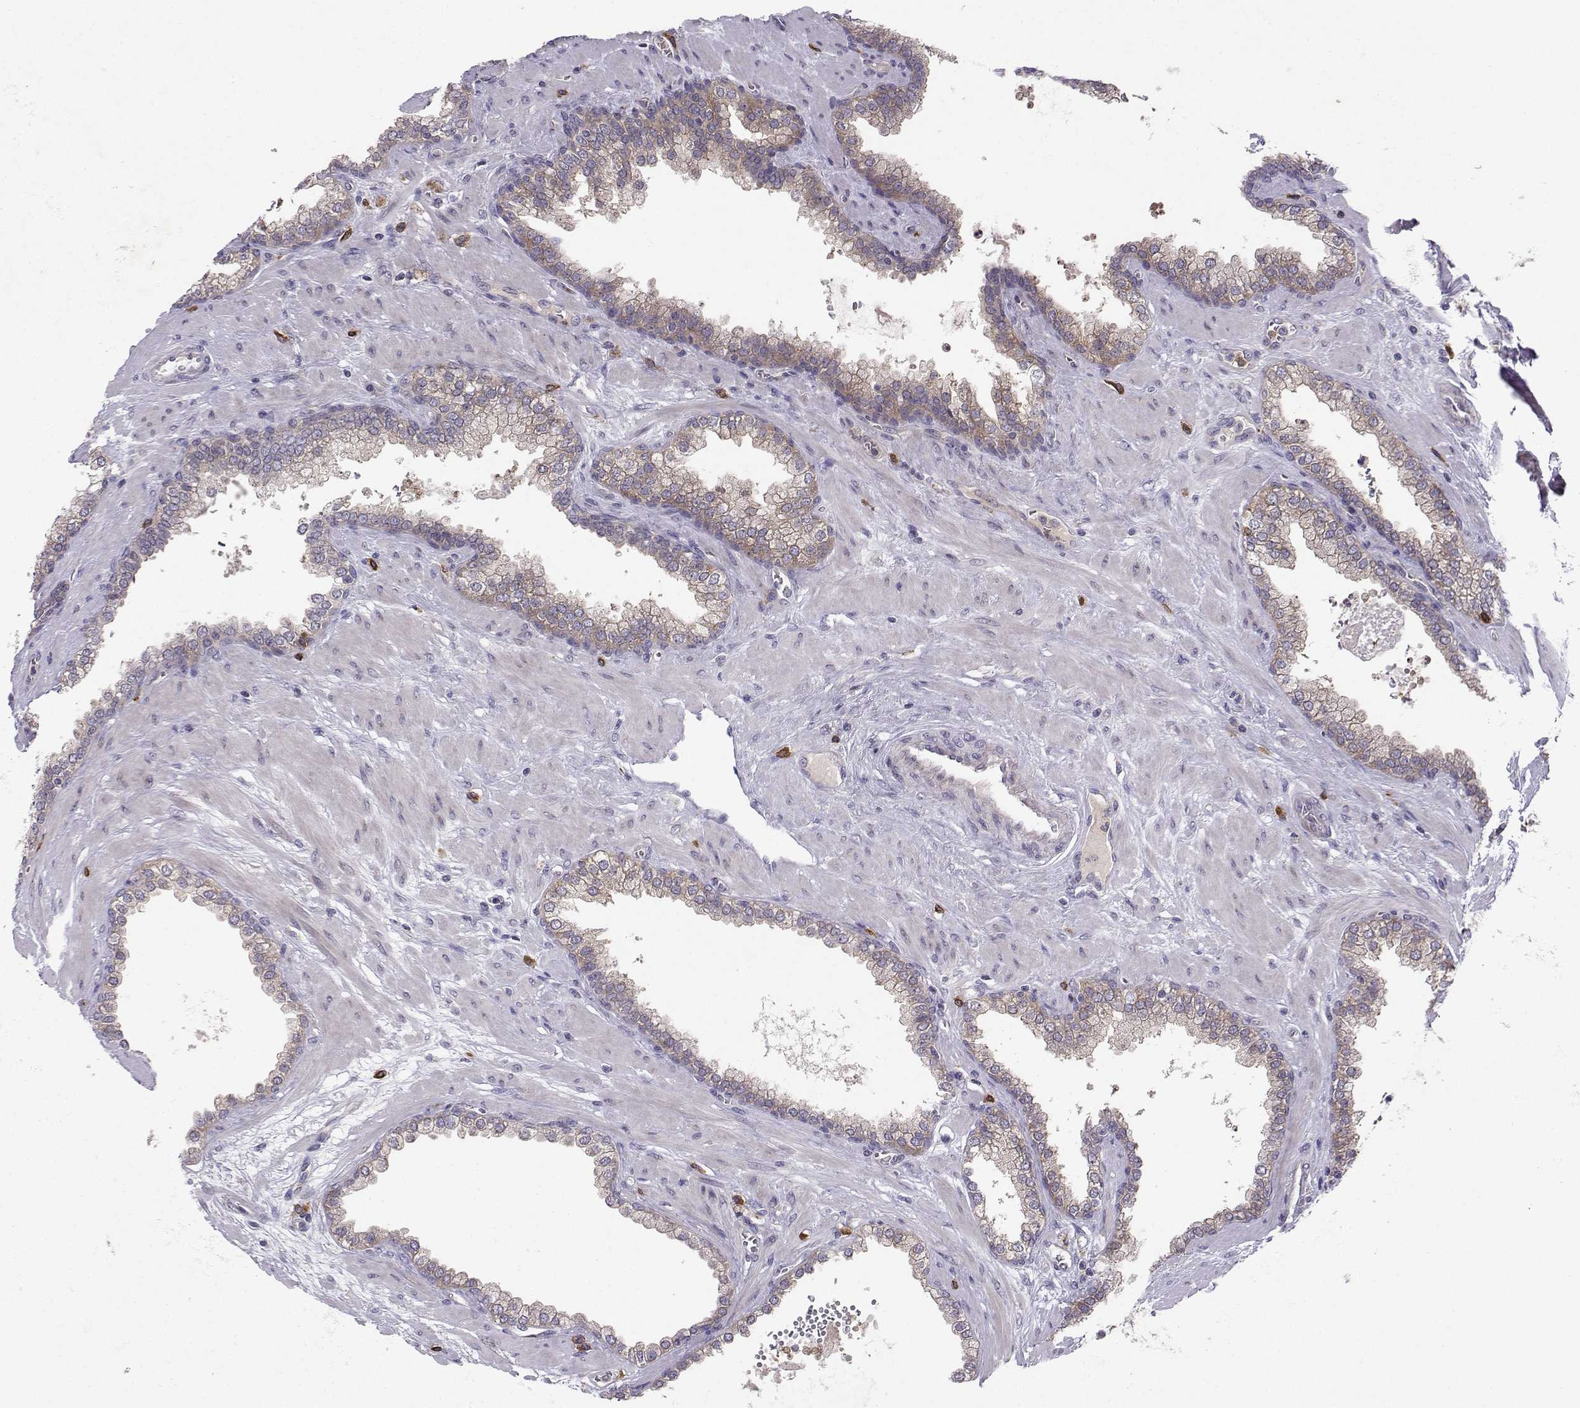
{"staining": {"intensity": "weak", "quantity": "<25%", "location": "cytoplasmic/membranous"}, "tissue": "prostate cancer", "cell_type": "Tumor cells", "image_type": "cancer", "snomed": [{"axis": "morphology", "description": "Adenocarcinoma, NOS"}, {"axis": "topography", "description": "Prostate"}], "caption": "Immunohistochemistry (IHC) of adenocarcinoma (prostate) shows no expression in tumor cells.", "gene": "STXBP5", "patient": {"sex": "male", "age": 67}}